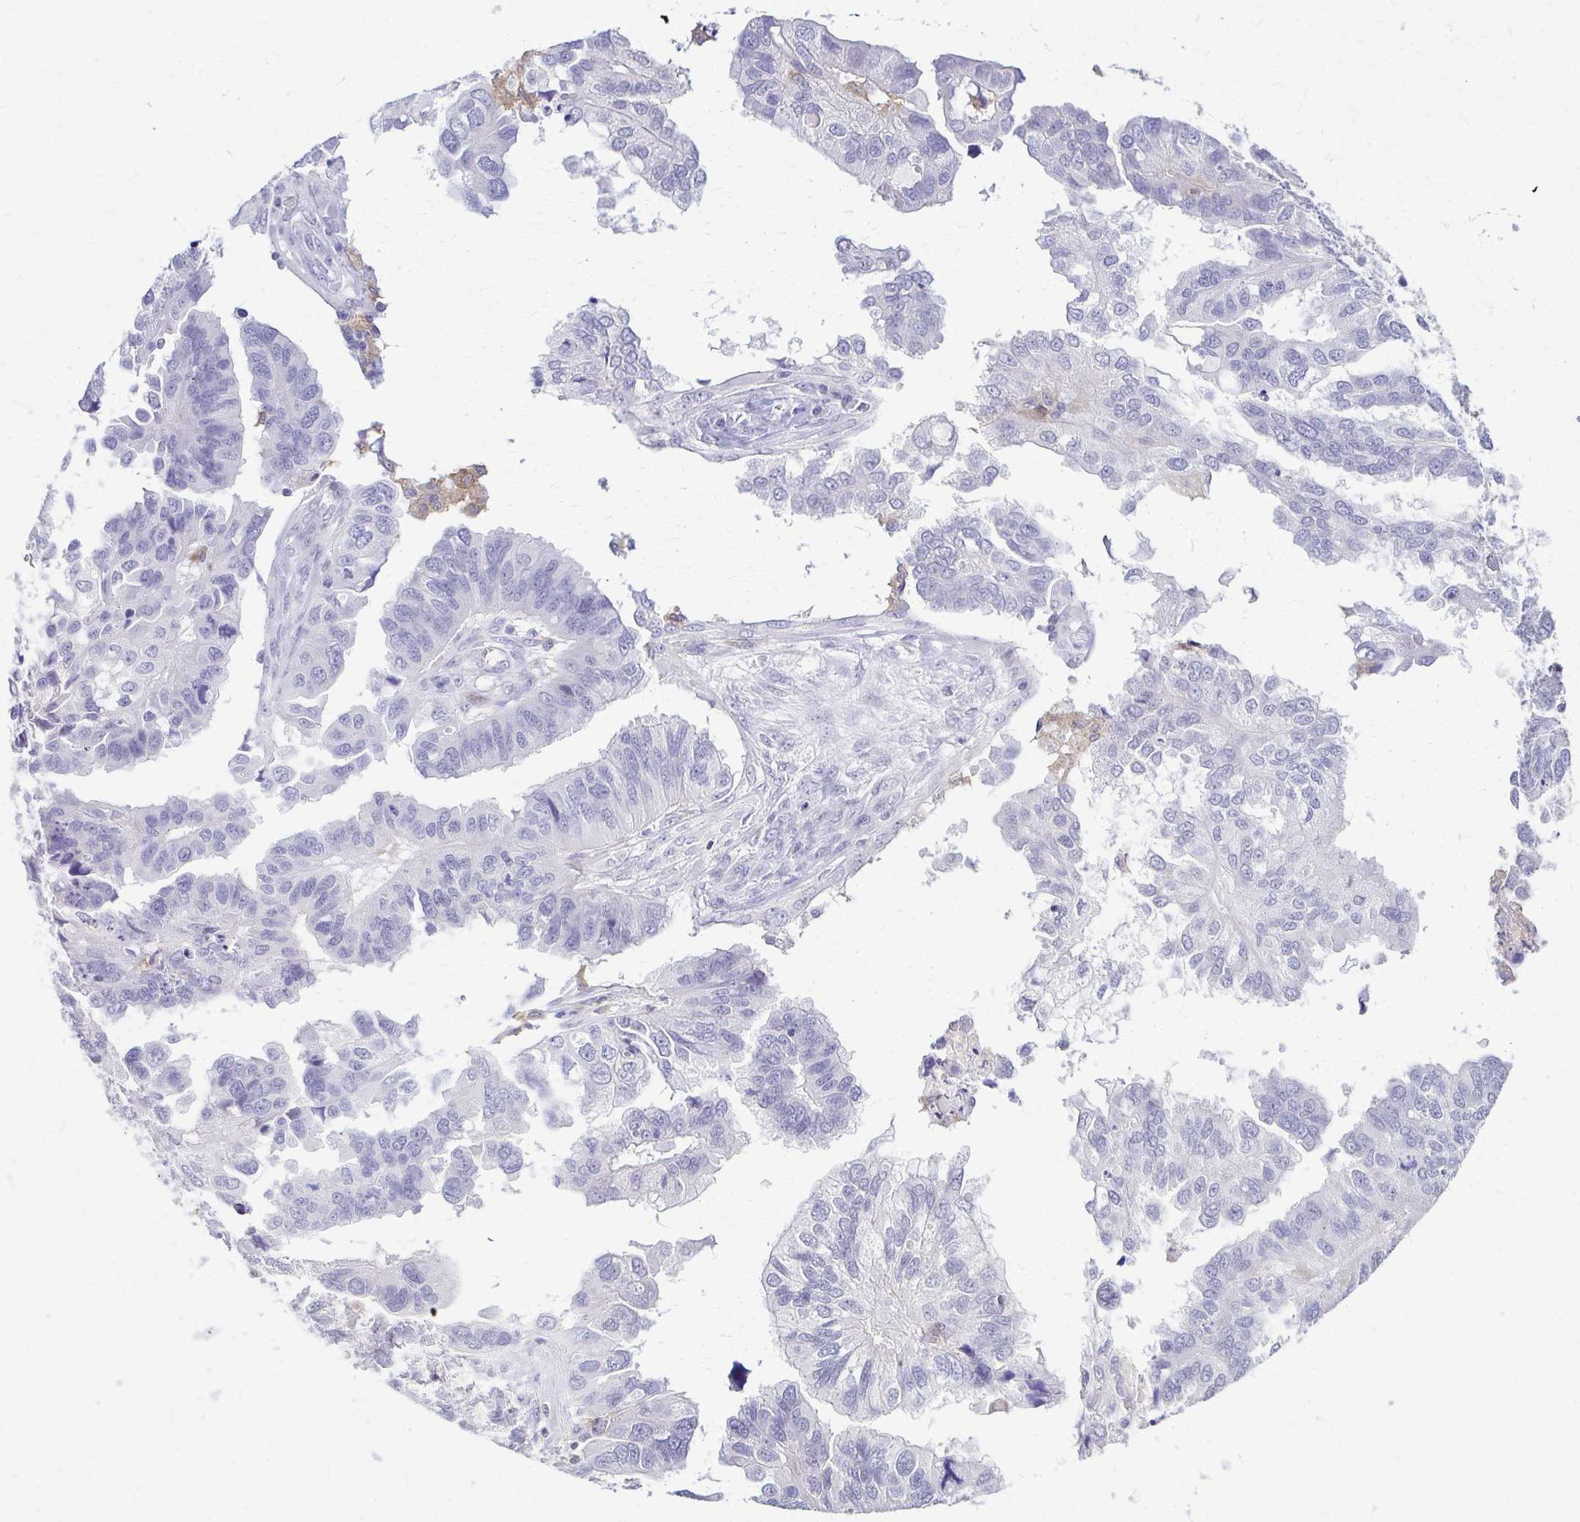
{"staining": {"intensity": "negative", "quantity": "none", "location": "none"}, "tissue": "ovarian cancer", "cell_type": "Tumor cells", "image_type": "cancer", "snomed": [{"axis": "morphology", "description": "Cystadenocarcinoma, serous, NOS"}, {"axis": "topography", "description": "Ovary"}], "caption": "This photomicrograph is of serous cystadenocarcinoma (ovarian) stained with IHC to label a protein in brown with the nuclei are counter-stained blue. There is no positivity in tumor cells.", "gene": "PIK3AP1", "patient": {"sex": "female", "age": 79}}